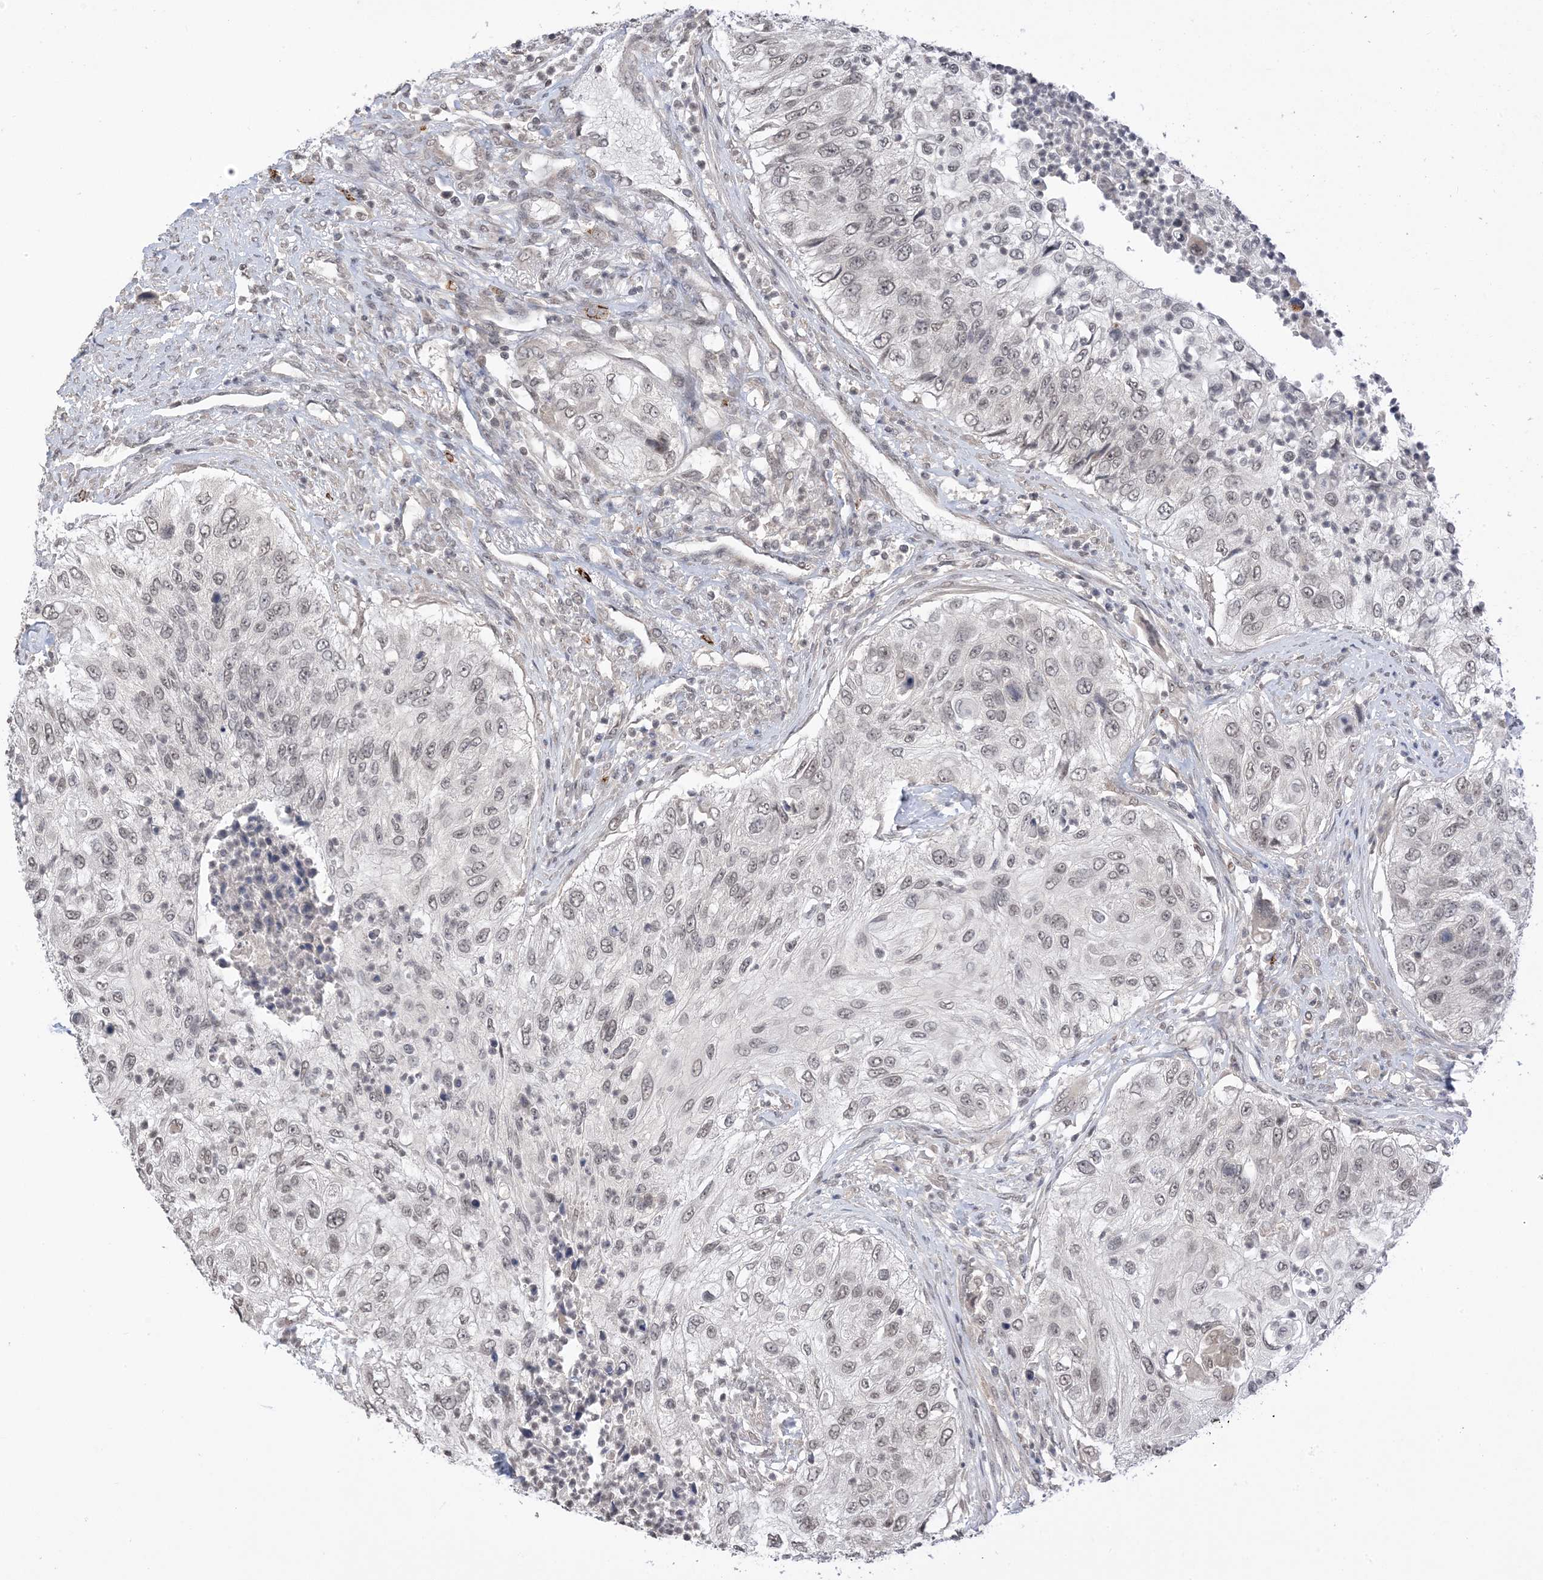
{"staining": {"intensity": "weak", "quantity": "<25%", "location": "nuclear"}, "tissue": "urothelial cancer", "cell_type": "Tumor cells", "image_type": "cancer", "snomed": [{"axis": "morphology", "description": "Urothelial carcinoma, High grade"}, {"axis": "topography", "description": "Urinary bladder"}], "caption": "Immunohistochemical staining of human high-grade urothelial carcinoma reveals no significant positivity in tumor cells.", "gene": "RANBP9", "patient": {"sex": "female", "age": 60}}